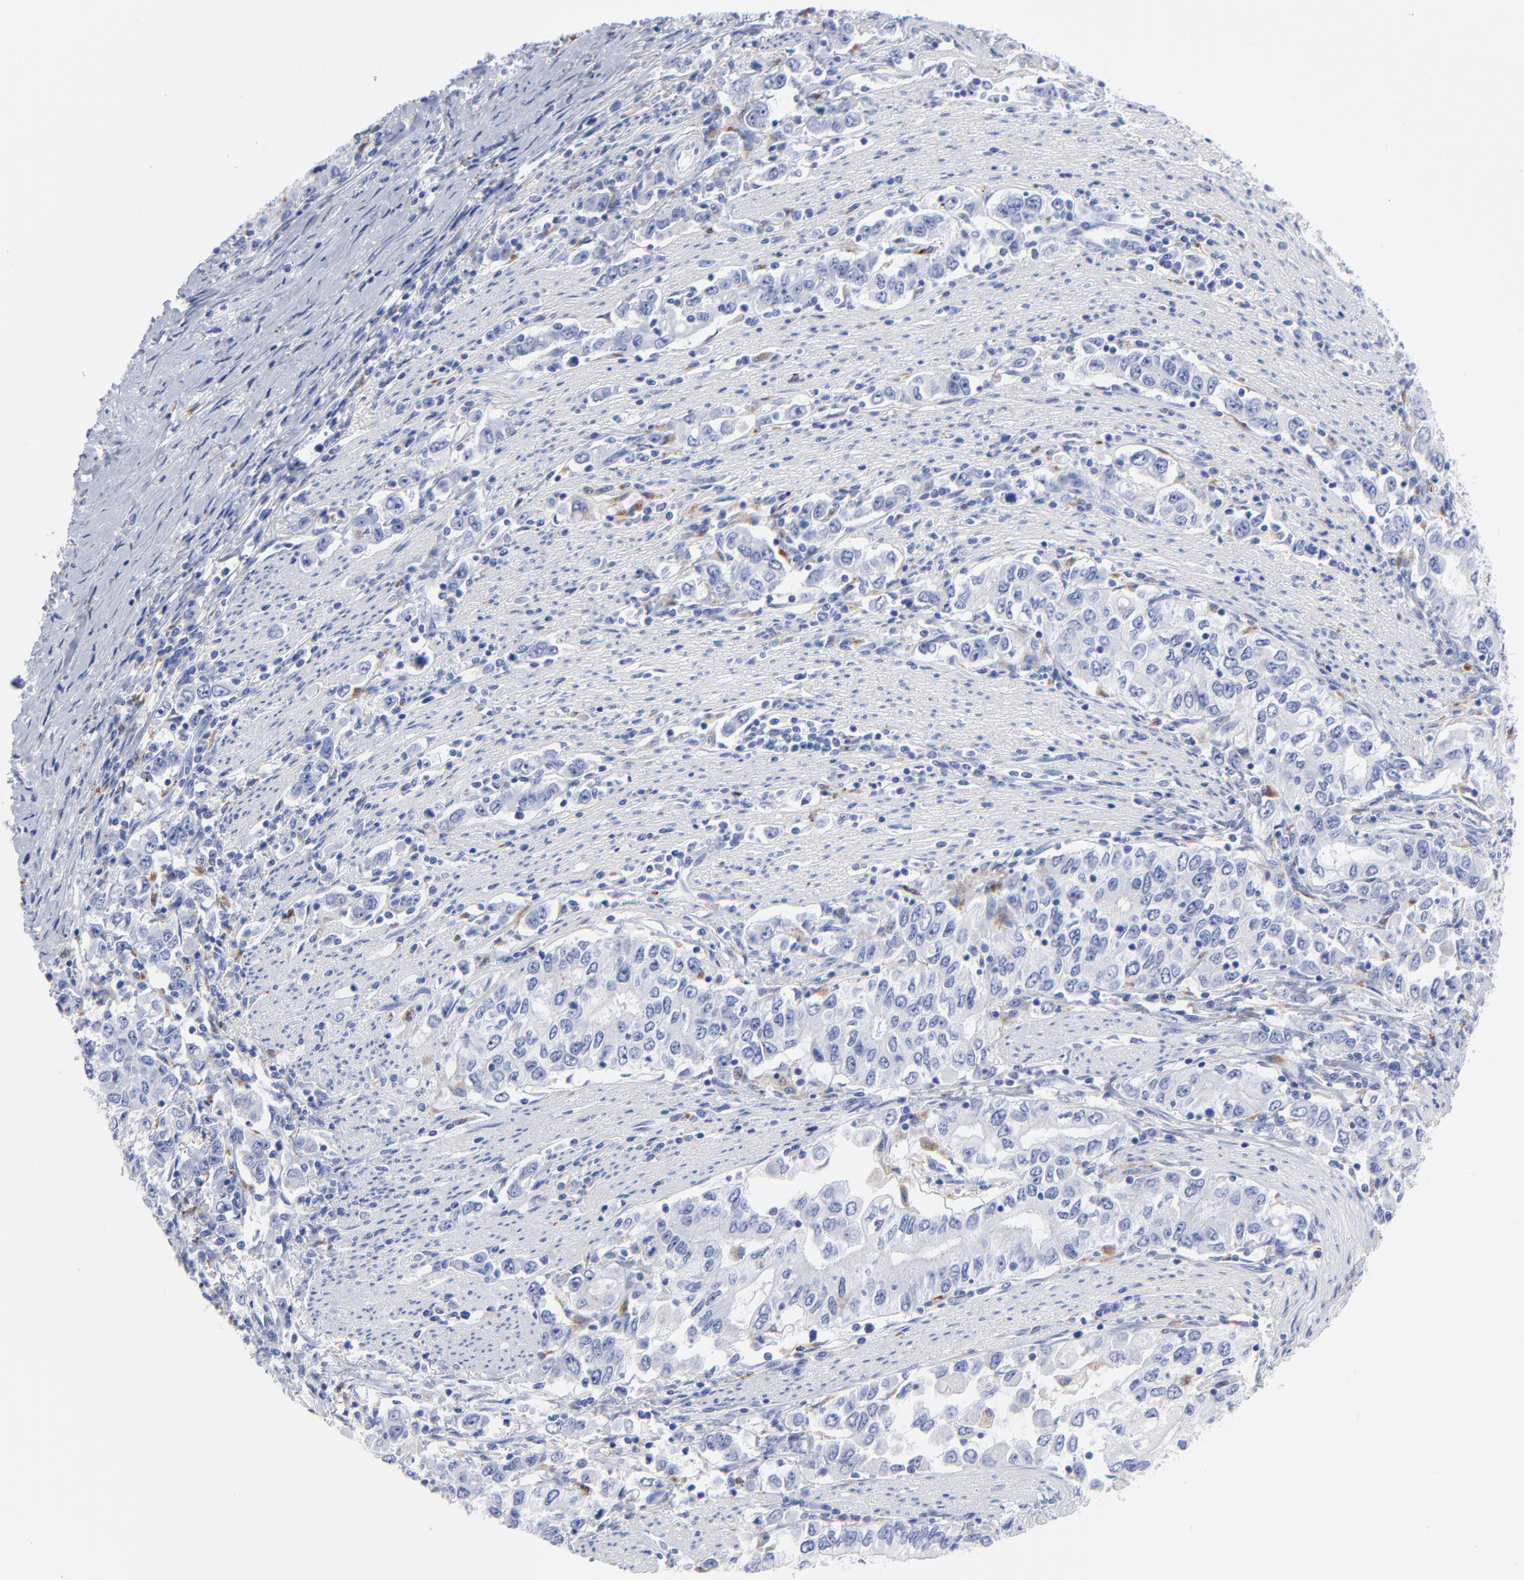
{"staining": {"intensity": "moderate", "quantity": "<25%", "location": "cytoplasmic/membranous"}, "tissue": "stomach cancer", "cell_type": "Tumor cells", "image_type": "cancer", "snomed": [{"axis": "morphology", "description": "Adenocarcinoma, NOS"}, {"axis": "topography", "description": "Stomach, lower"}], "caption": "This is an image of immunohistochemistry (IHC) staining of stomach adenocarcinoma, which shows moderate expression in the cytoplasmic/membranous of tumor cells.", "gene": "CPVL", "patient": {"sex": "female", "age": 72}}